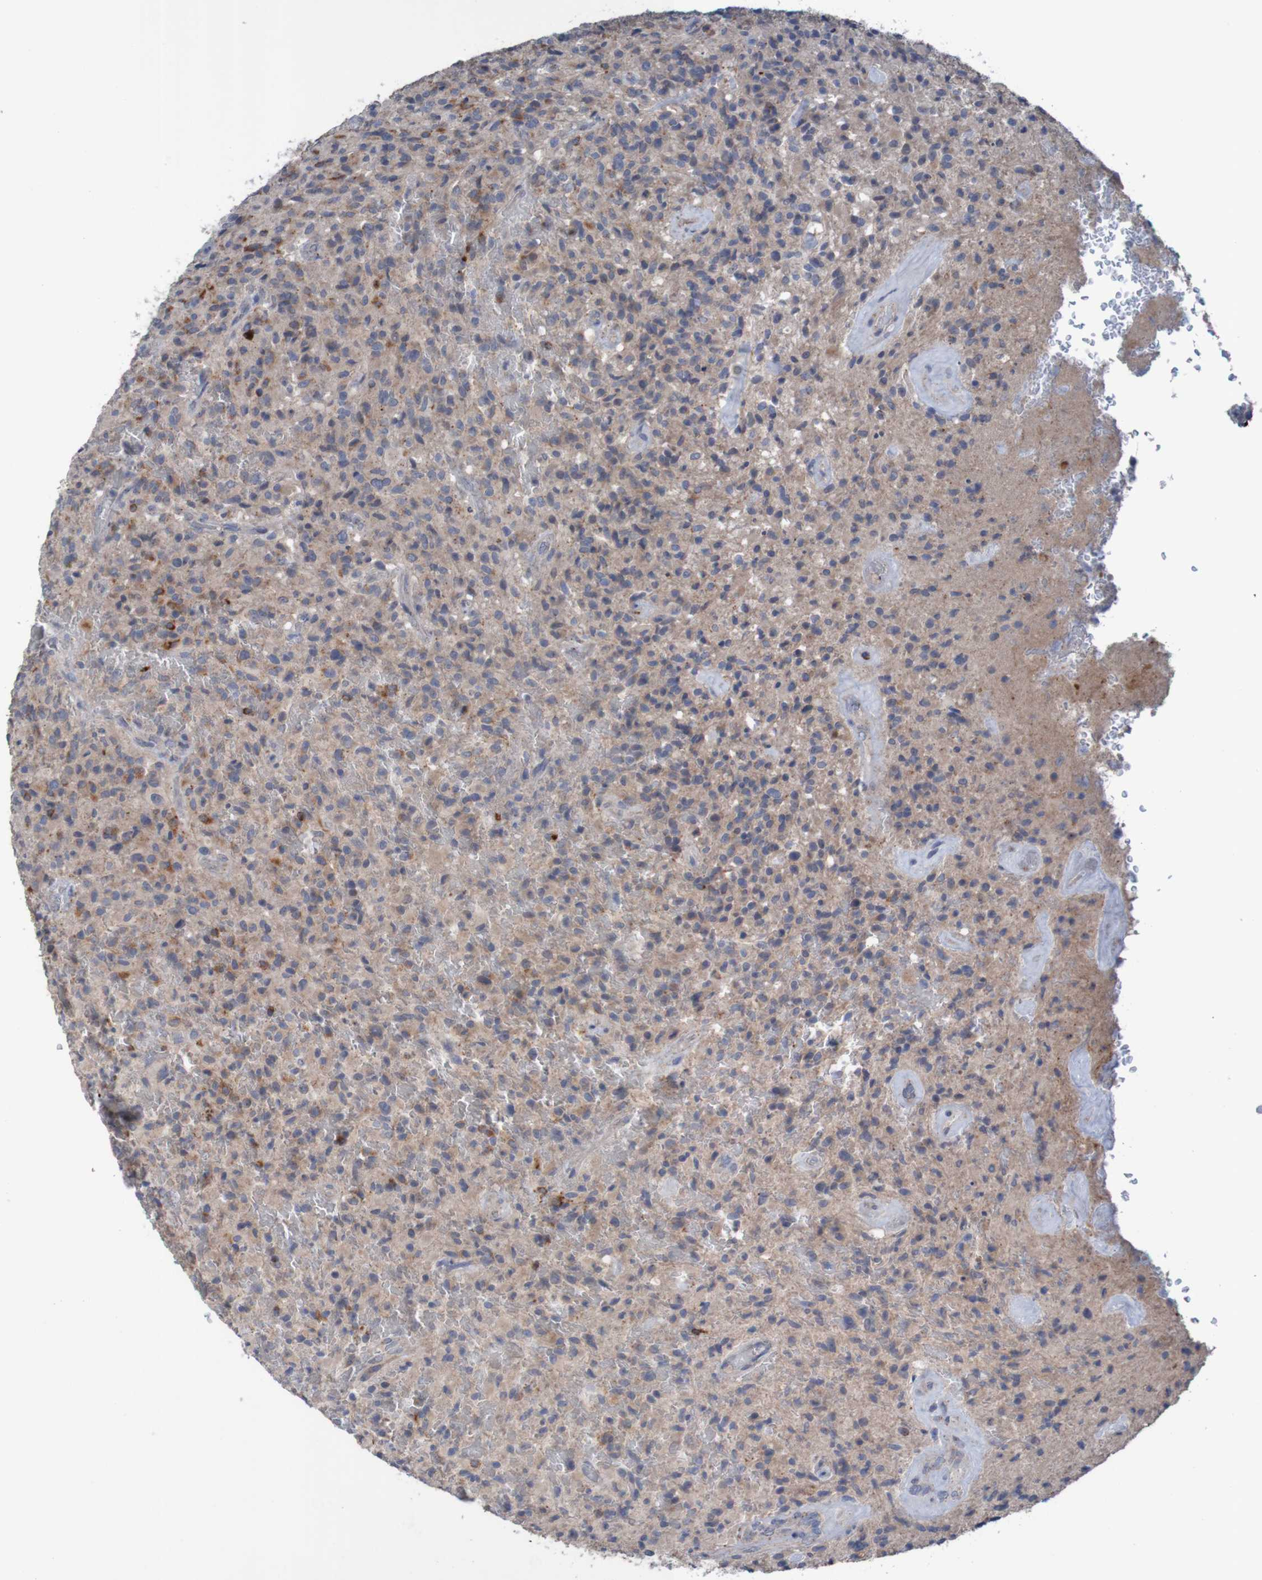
{"staining": {"intensity": "moderate", "quantity": ">75%", "location": "cytoplasmic/membranous"}, "tissue": "glioma", "cell_type": "Tumor cells", "image_type": "cancer", "snomed": [{"axis": "morphology", "description": "Glioma, malignant, High grade"}, {"axis": "topography", "description": "Brain"}], "caption": "Protein expression analysis of human malignant high-grade glioma reveals moderate cytoplasmic/membranous positivity in approximately >75% of tumor cells. The protein of interest is shown in brown color, while the nuclei are stained blue.", "gene": "ANGPT4", "patient": {"sex": "male", "age": 71}}